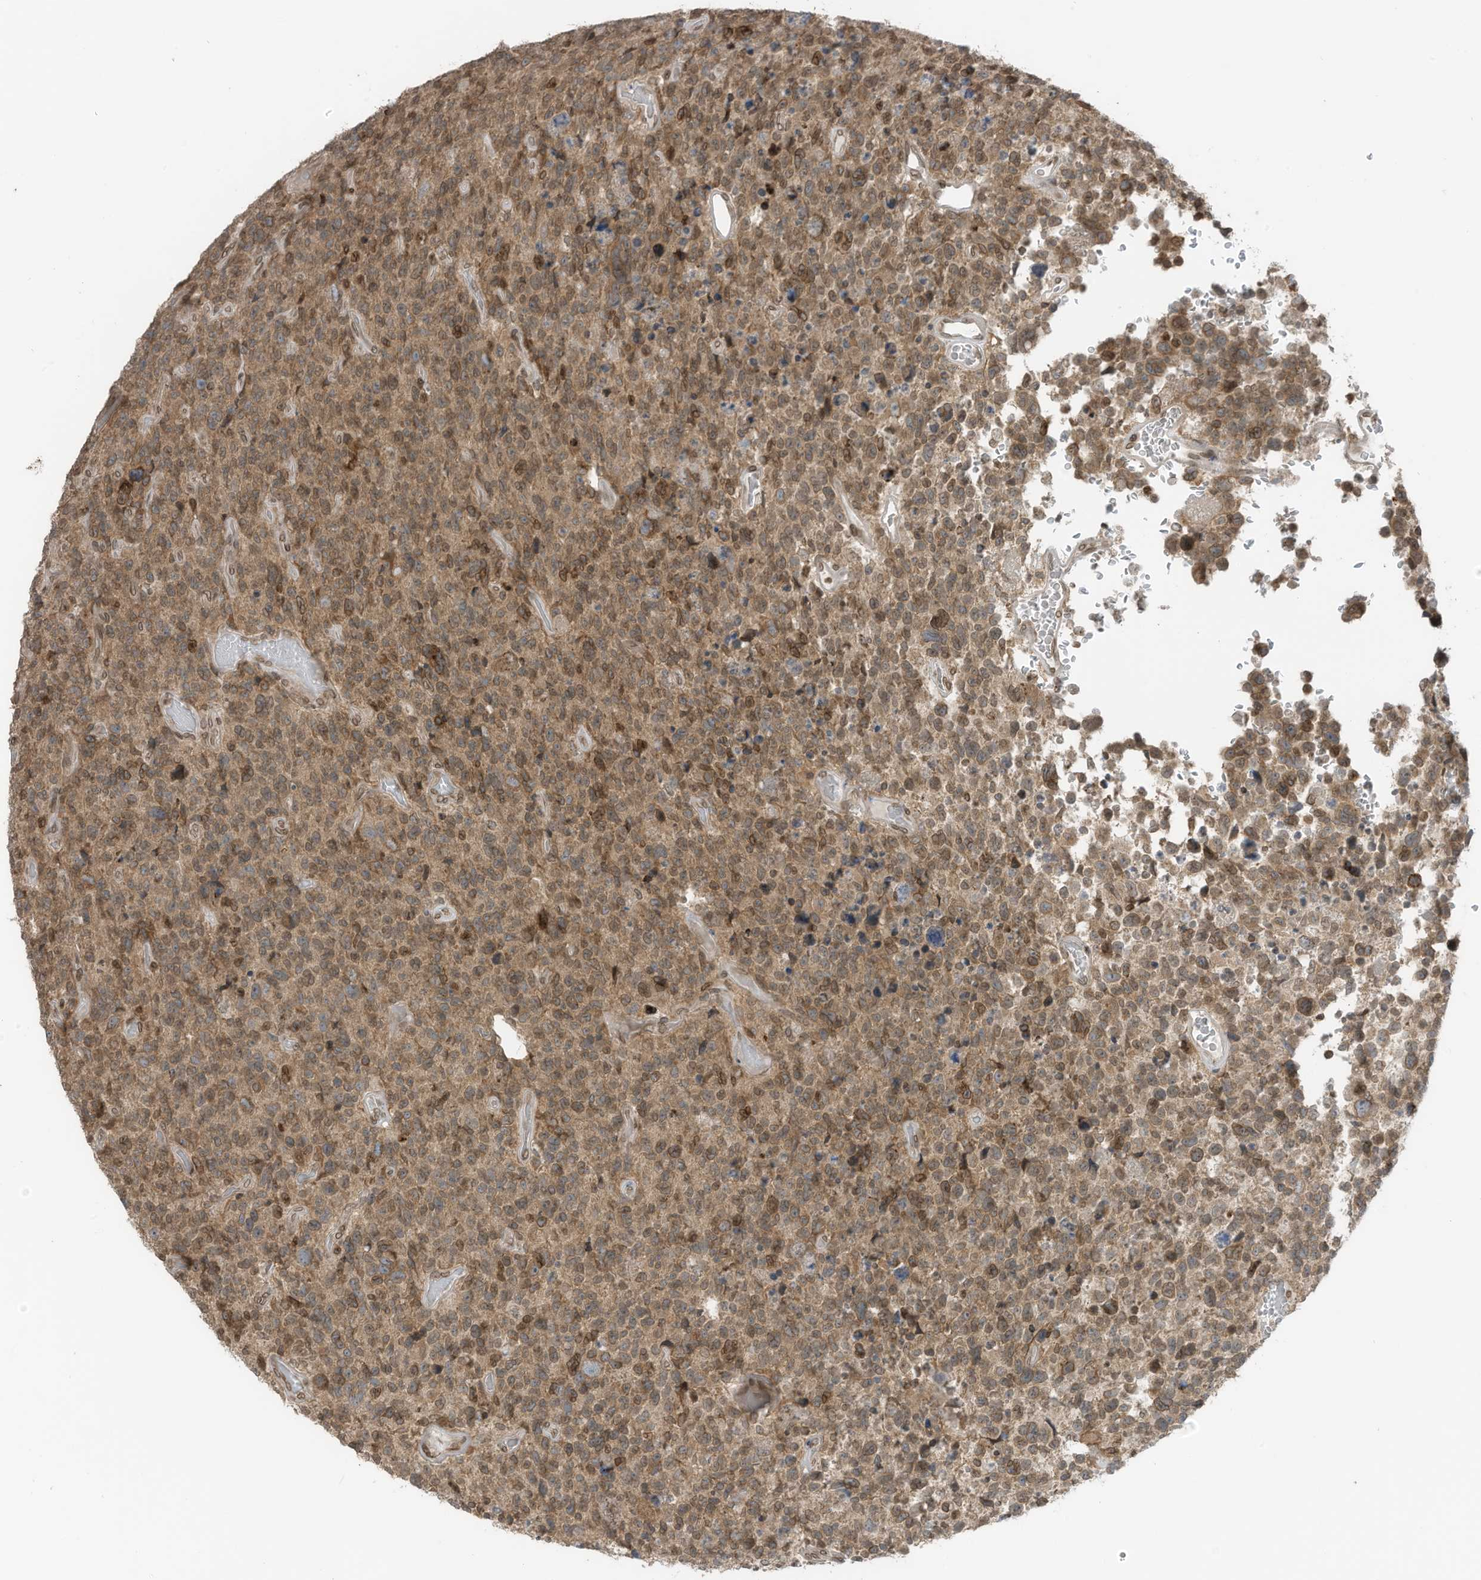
{"staining": {"intensity": "moderate", "quantity": "25%-75%", "location": "cytoplasmic/membranous,nuclear"}, "tissue": "glioma", "cell_type": "Tumor cells", "image_type": "cancer", "snomed": [{"axis": "morphology", "description": "Glioma, malignant, High grade"}, {"axis": "topography", "description": "Brain"}], "caption": "This micrograph exhibits immunohistochemistry (IHC) staining of human malignant high-grade glioma, with medium moderate cytoplasmic/membranous and nuclear positivity in approximately 25%-75% of tumor cells.", "gene": "RABL3", "patient": {"sex": "male", "age": 69}}